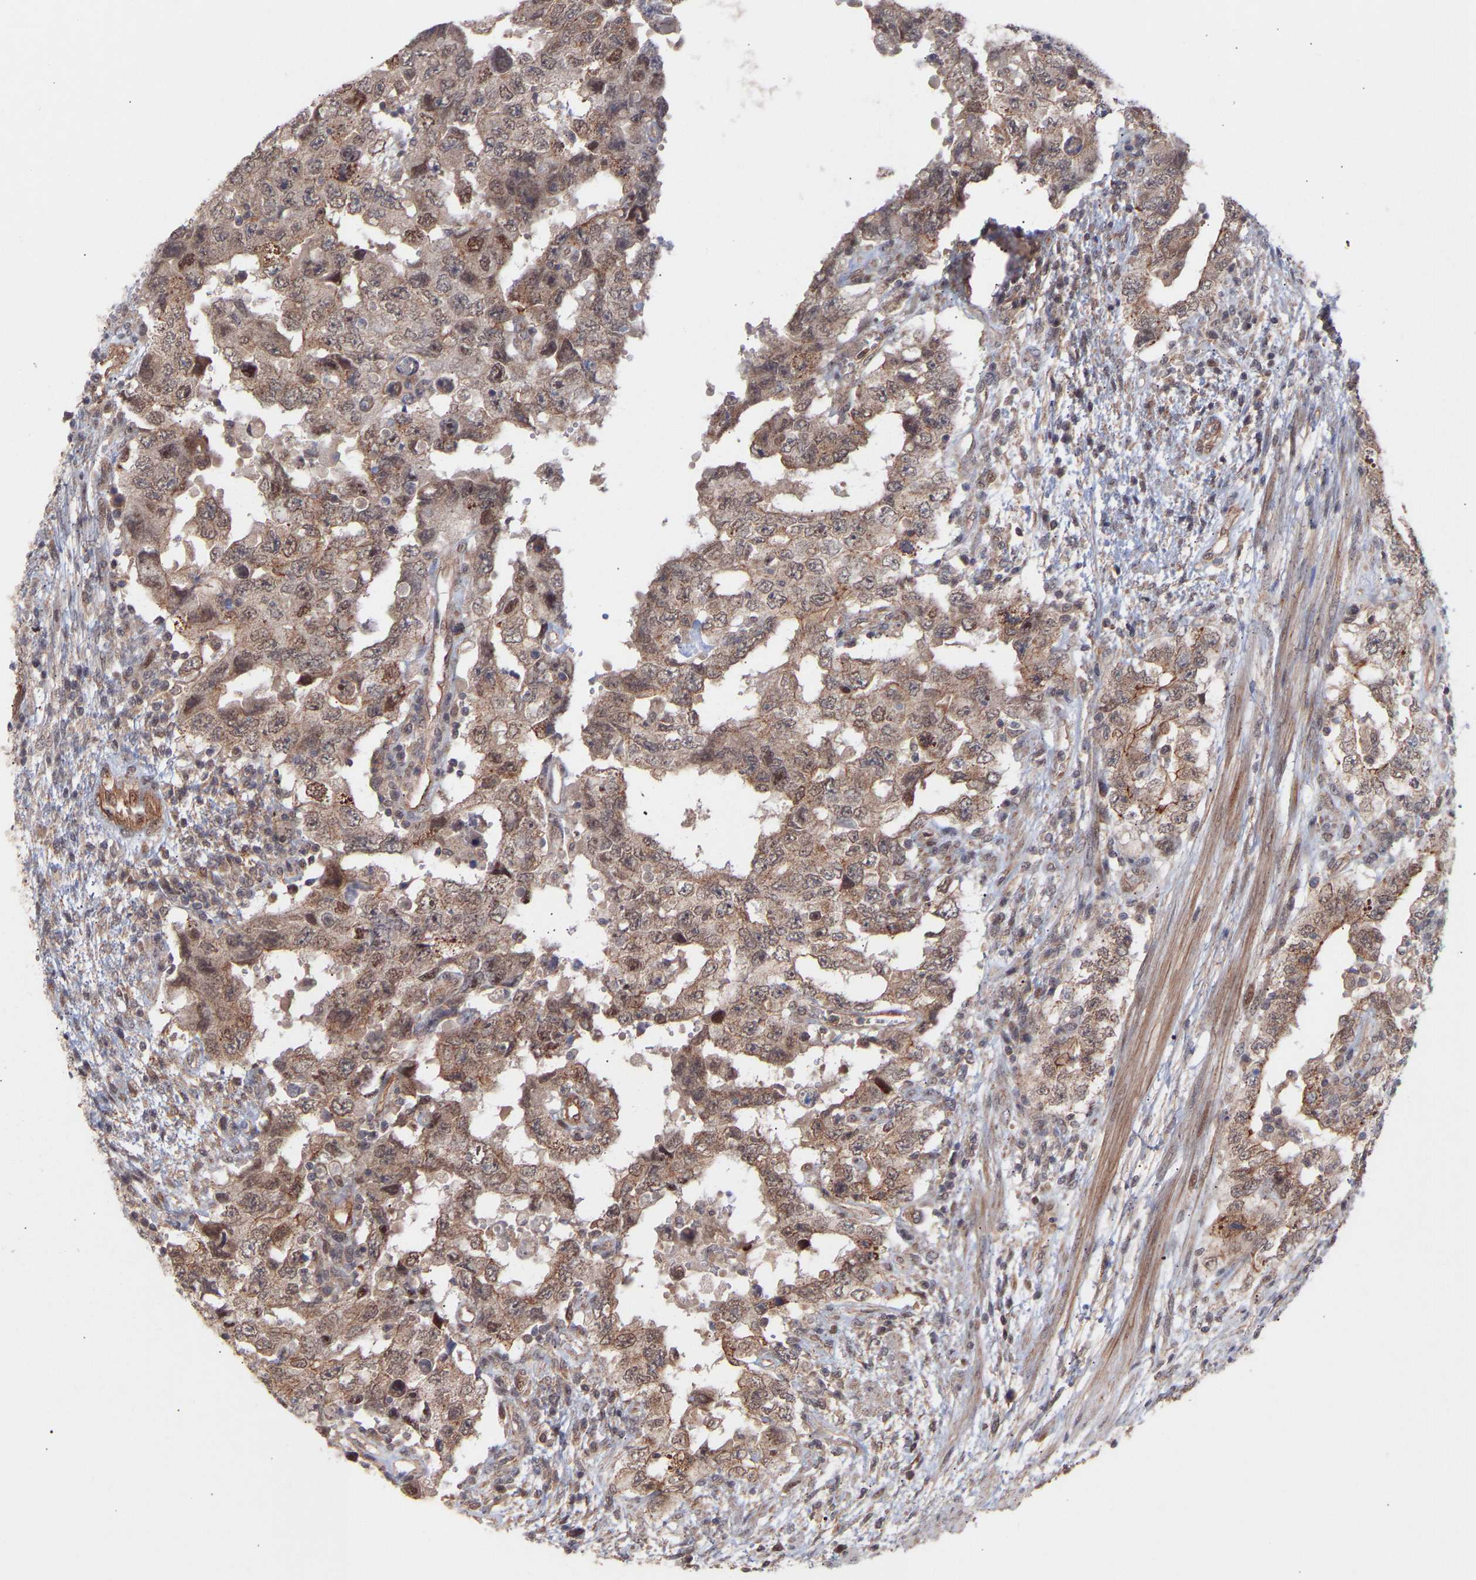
{"staining": {"intensity": "moderate", "quantity": ">75%", "location": "cytoplasmic/membranous,nuclear"}, "tissue": "testis cancer", "cell_type": "Tumor cells", "image_type": "cancer", "snomed": [{"axis": "morphology", "description": "Carcinoma, Embryonal, NOS"}, {"axis": "topography", "description": "Testis"}], "caption": "Moderate cytoplasmic/membranous and nuclear expression is identified in approximately >75% of tumor cells in testis cancer. Immunohistochemistry stains the protein in brown and the nuclei are stained blue.", "gene": "PDLIM5", "patient": {"sex": "male", "age": 26}}